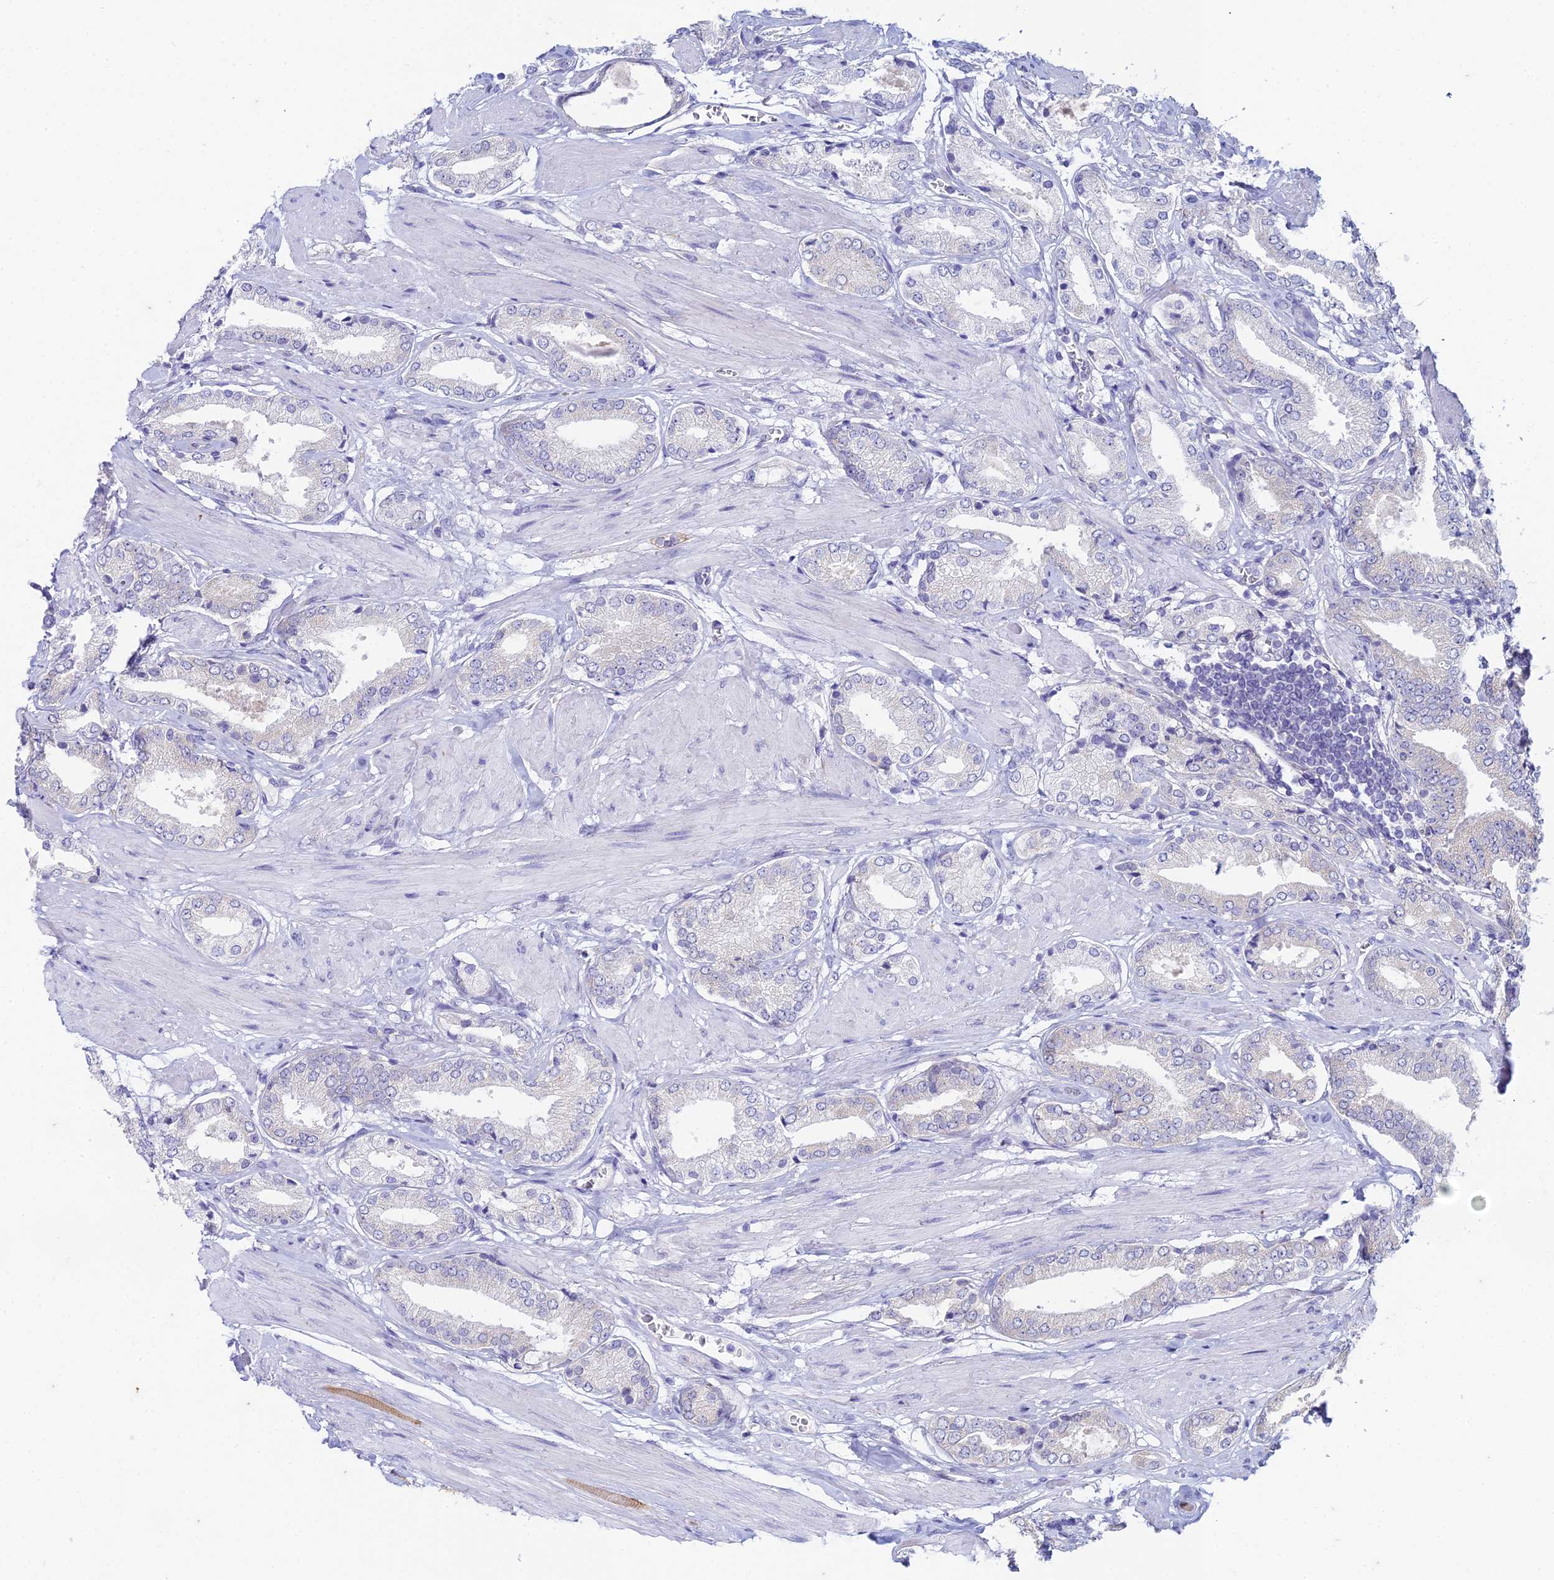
{"staining": {"intensity": "negative", "quantity": "none", "location": "none"}, "tissue": "prostate cancer", "cell_type": "Tumor cells", "image_type": "cancer", "snomed": [{"axis": "morphology", "description": "Adenocarcinoma, High grade"}, {"axis": "topography", "description": "Prostate and seminal vesicle, NOS"}], "caption": "Immunohistochemical staining of human prostate cancer reveals no significant staining in tumor cells.", "gene": "EEF2KMT", "patient": {"sex": "male", "age": 64}}